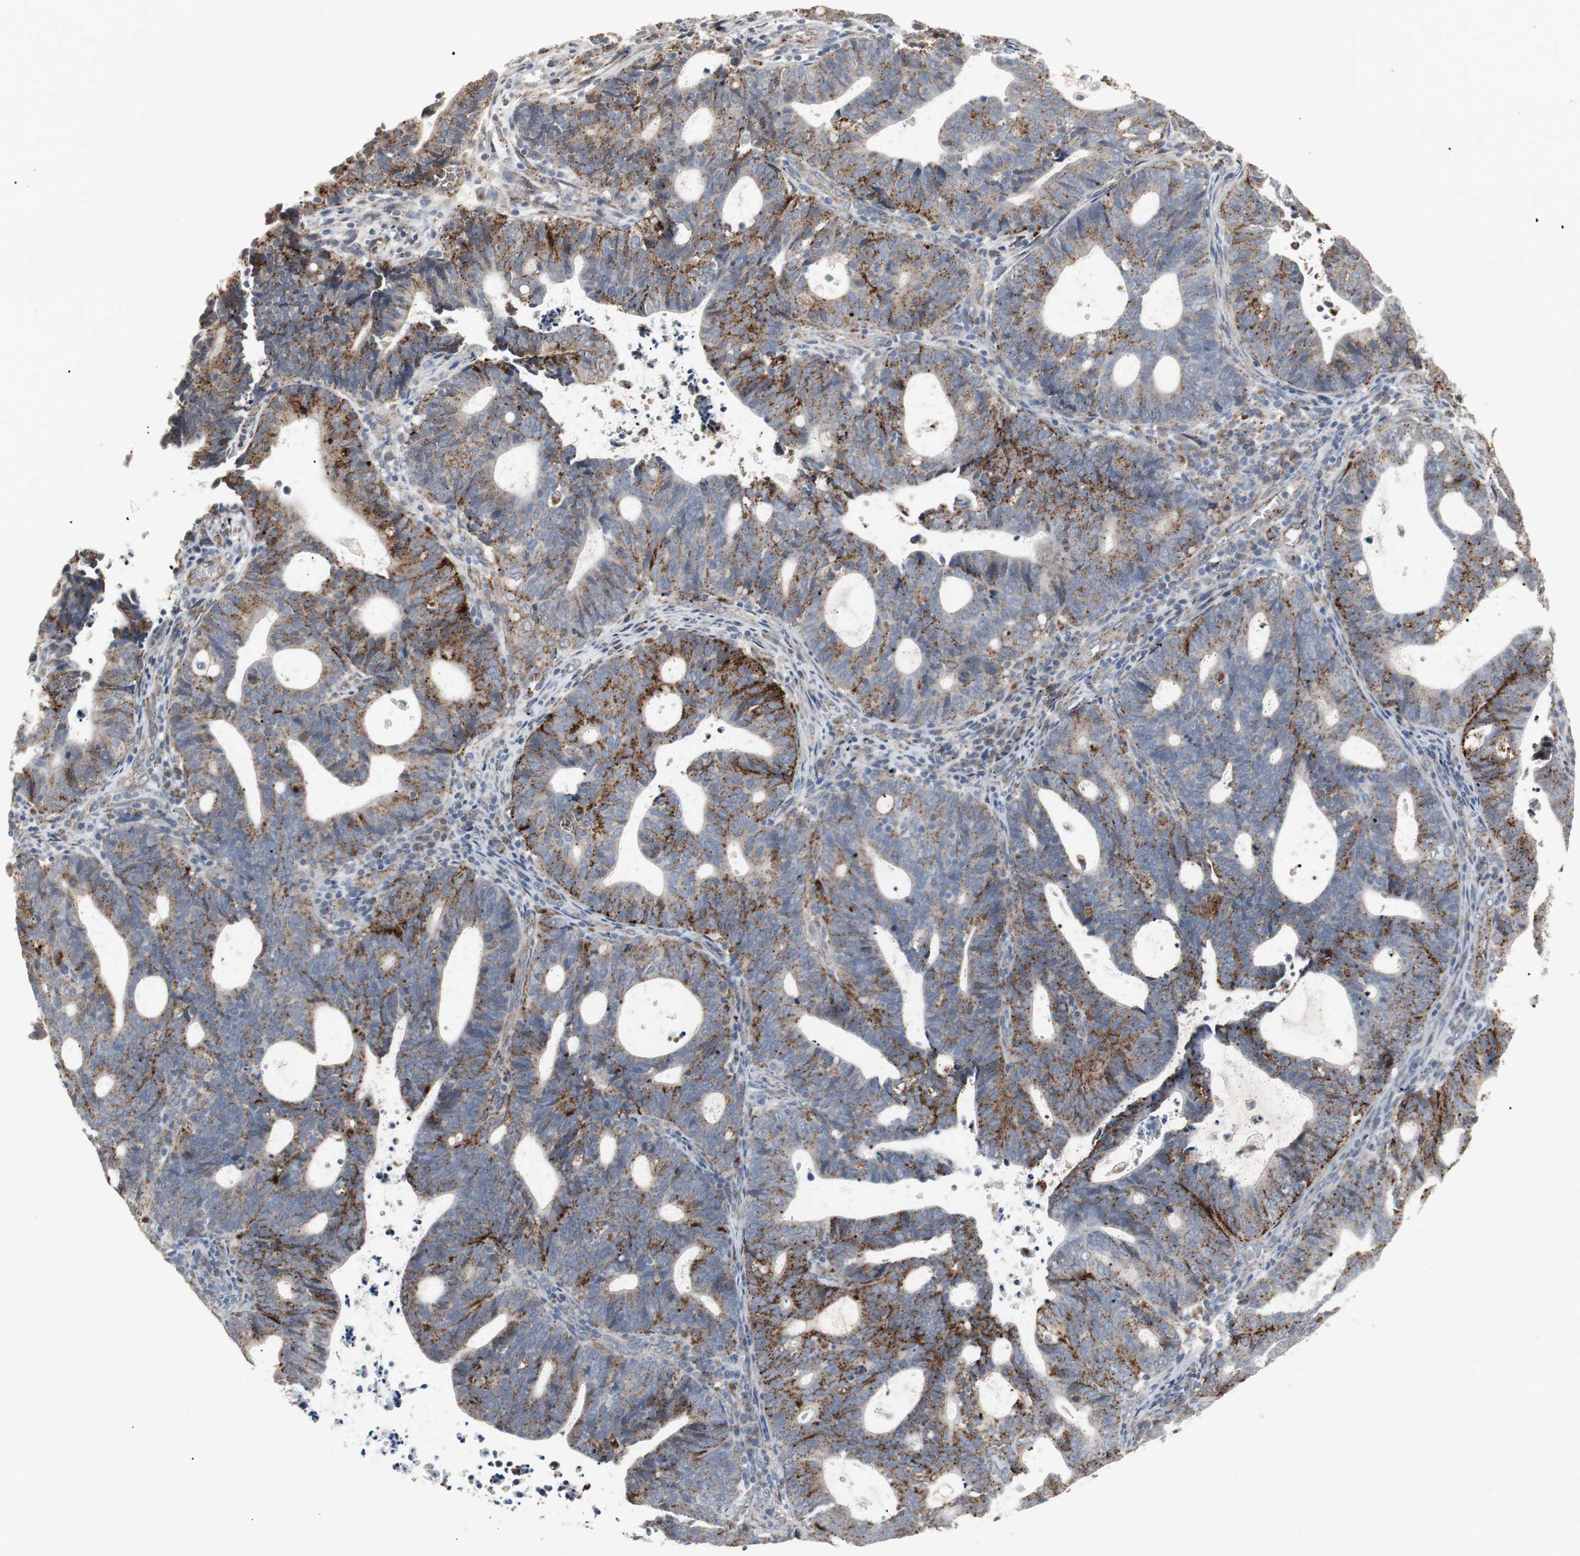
{"staining": {"intensity": "strong", "quantity": ">75%", "location": "cytoplasmic/membranous"}, "tissue": "endometrial cancer", "cell_type": "Tumor cells", "image_type": "cancer", "snomed": [{"axis": "morphology", "description": "Adenocarcinoma, NOS"}, {"axis": "topography", "description": "Uterus"}], "caption": "Endometrial cancer tissue demonstrates strong cytoplasmic/membranous staining in about >75% of tumor cells, visualized by immunohistochemistry.", "gene": "GBA1", "patient": {"sex": "female", "age": 83}}